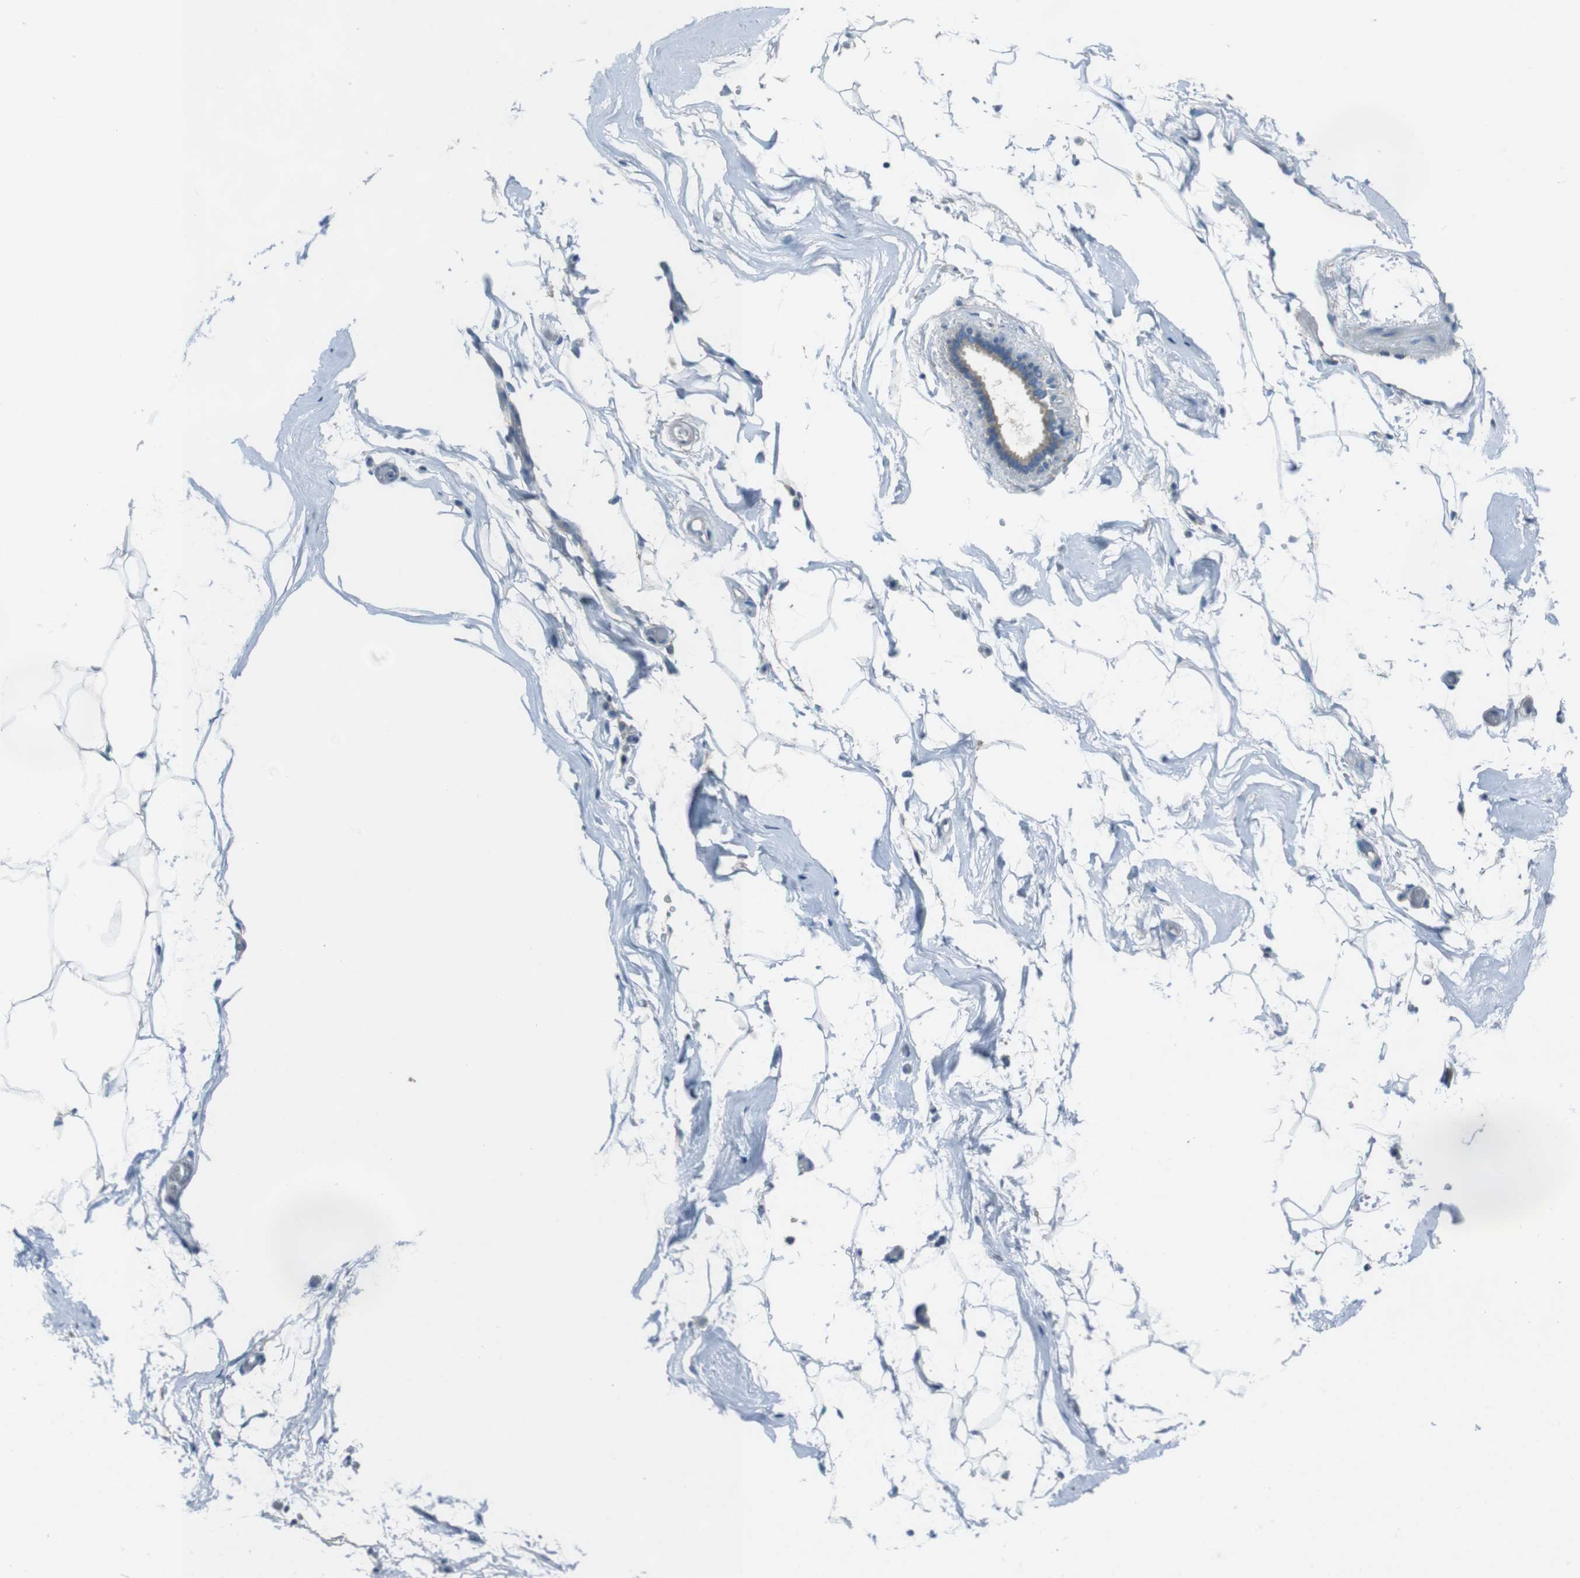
{"staining": {"intensity": "negative", "quantity": "none", "location": "none"}, "tissue": "adipose tissue", "cell_type": "Adipocytes", "image_type": "normal", "snomed": [{"axis": "morphology", "description": "Normal tissue, NOS"}, {"axis": "topography", "description": "Breast"}, {"axis": "topography", "description": "Soft tissue"}], "caption": "The photomicrograph reveals no staining of adipocytes in unremarkable adipose tissue. (Stains: DAB (3,3'-diaminobenzidine) IHC with hematoxylin counter stain, Microscopy: brightfield microscopy at high magnification).", "gene": "ENTPD7", "patient": {"sex": "female", "age": 75}}